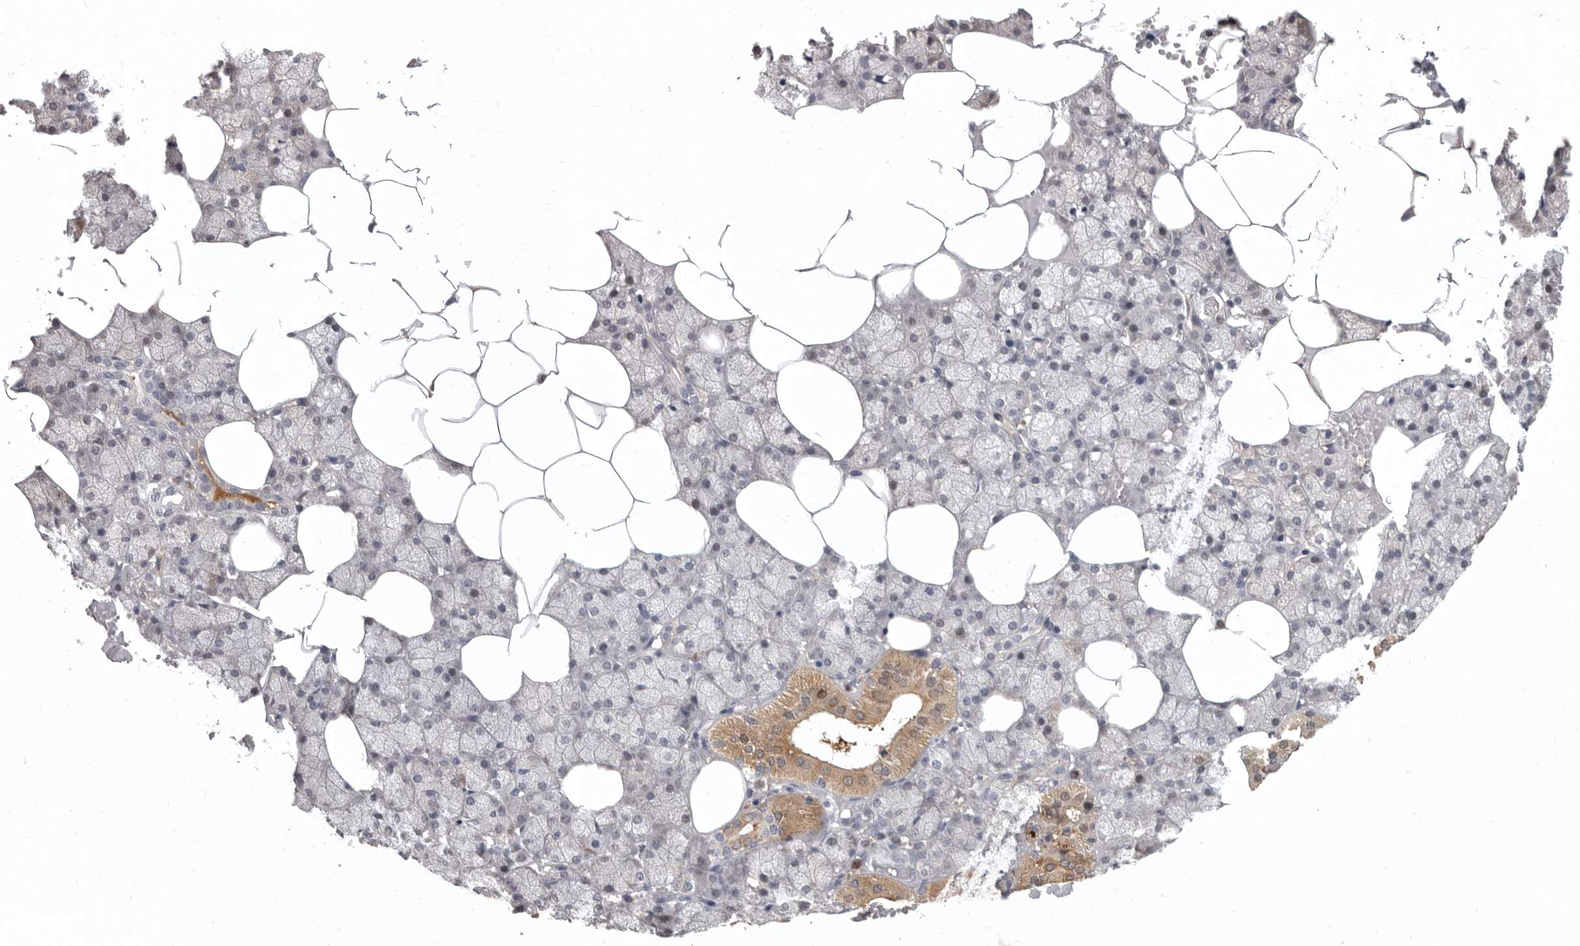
{"staining": {"intensity": "moderate", "quantity": "<25%", "location": "cytoplasmic/membranous"}, "tissue": "salivary gland", "cell_type": "Glandular cells", "image_type": "normal", "snomed": [{"axis": "morphology", "description": "Normal tissue, NOS"}, {"axis": "topography", "description": "Salivary gland"}], "caption": "Salivary gland stained for a protein displays moderate cytoplasmic/membranous positivity in glandular cells. (Stains: DAB in brown, nuclei in blue, Microscopy: brightfield microscopy at high magnification).", "gene": "RALGPS2", "patient": {"sex": "male", "age": 62}}